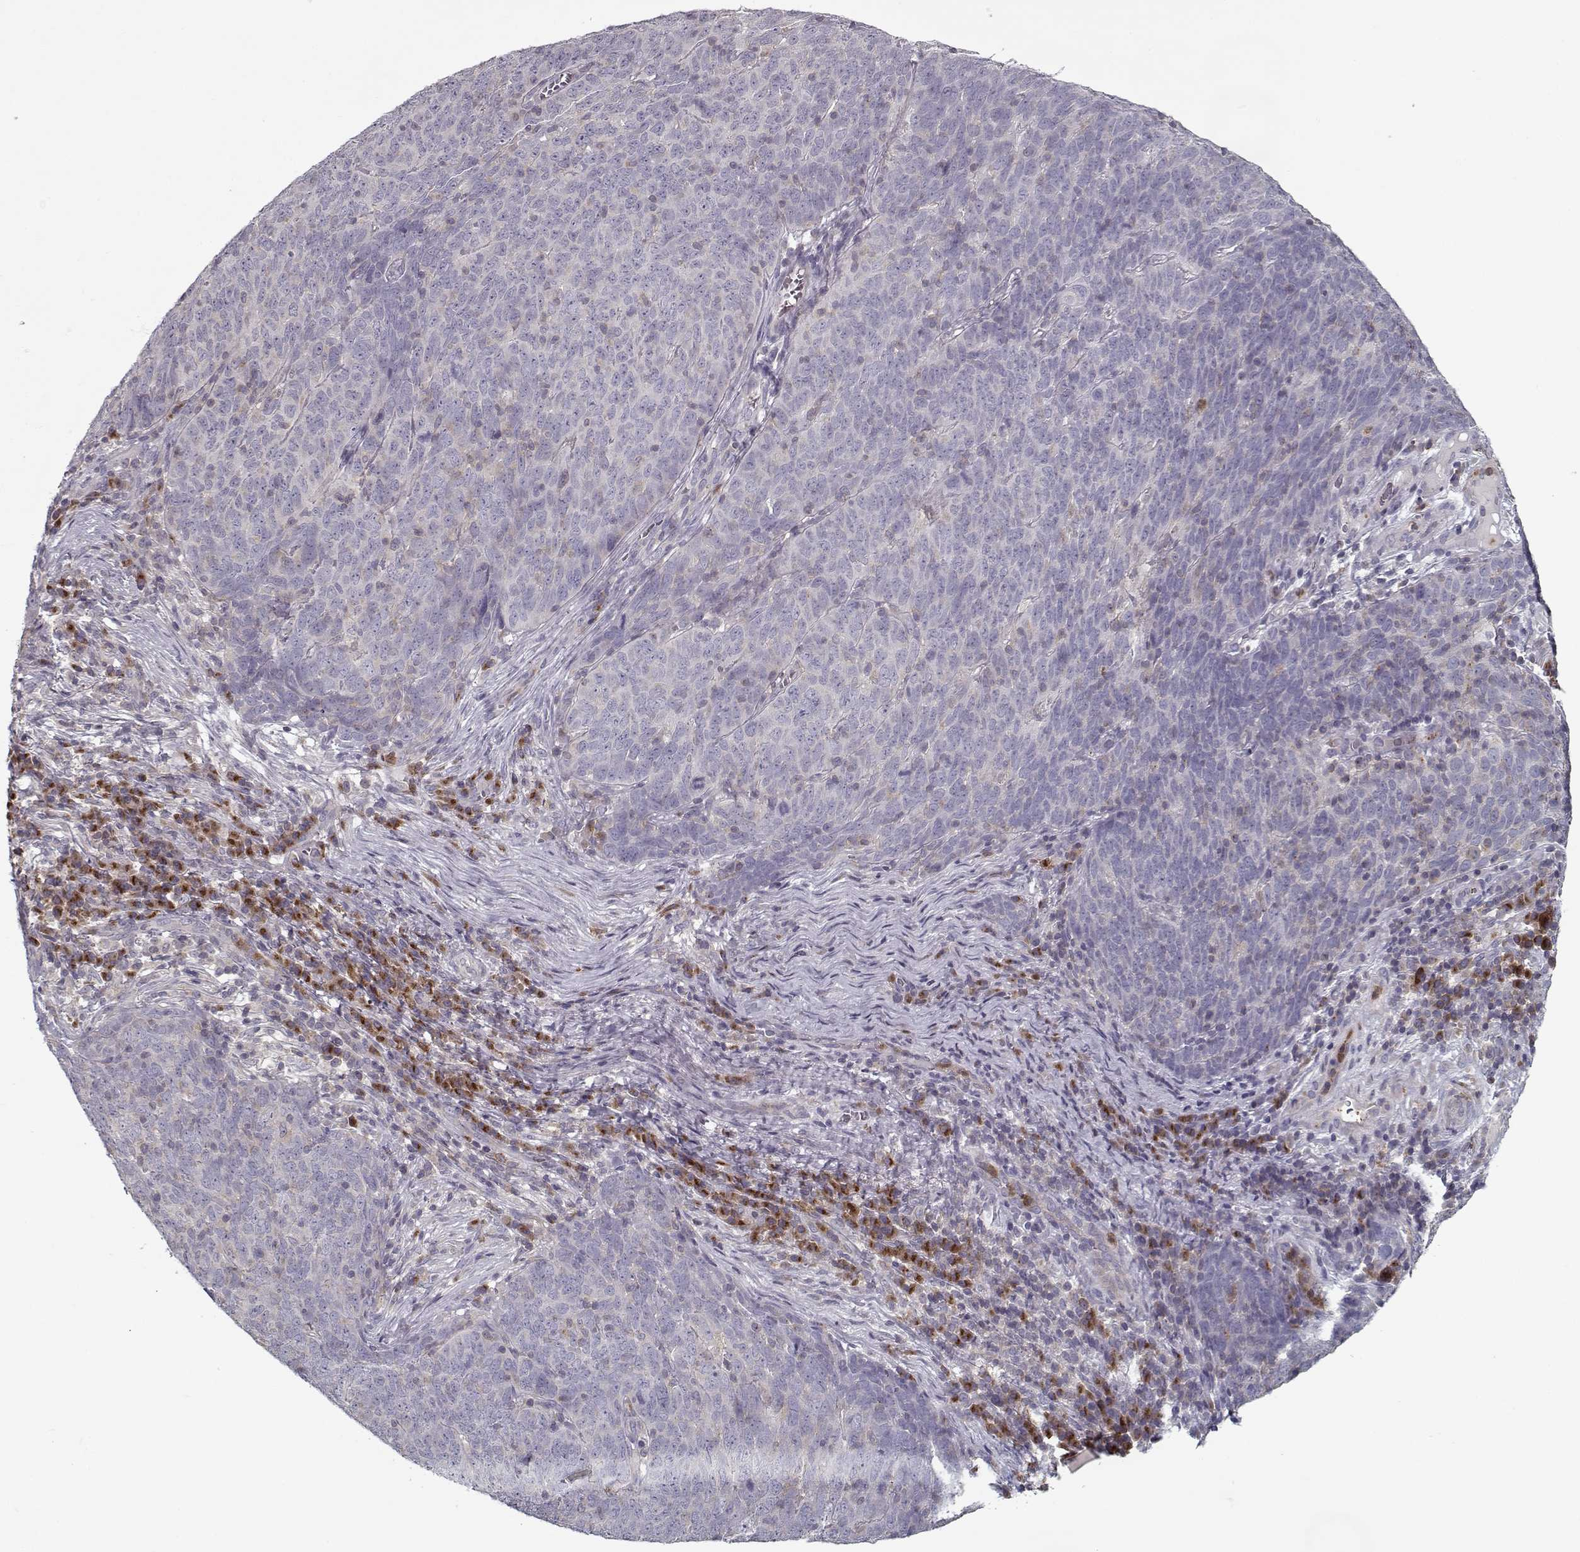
{"staining": {"intensity": "negative", "quantity": "none", "location": "none"}, "tissue": "skin cancer", "cell_type": "Tumor cells", "image_type": "cancer", "snomed": [{"axis": "morphology", "description": "Squamous cell carcinoma, NOS"}, {"axis": "topography", "description": "Skin"}, {"axis": "topography", "description": "Anal"}], "caption": "Immunohistochemical staining of skin cancer (squamous cell carcinoma) exhibits no significant expression in tumor cells. (Stains: DAB immunohistochemistry with hematoxylin counter stain, Microscopy: brightfield microscopy at high magnification).", "gene": "UNC13D", "patient": {"sex": "female", "age": 51}}